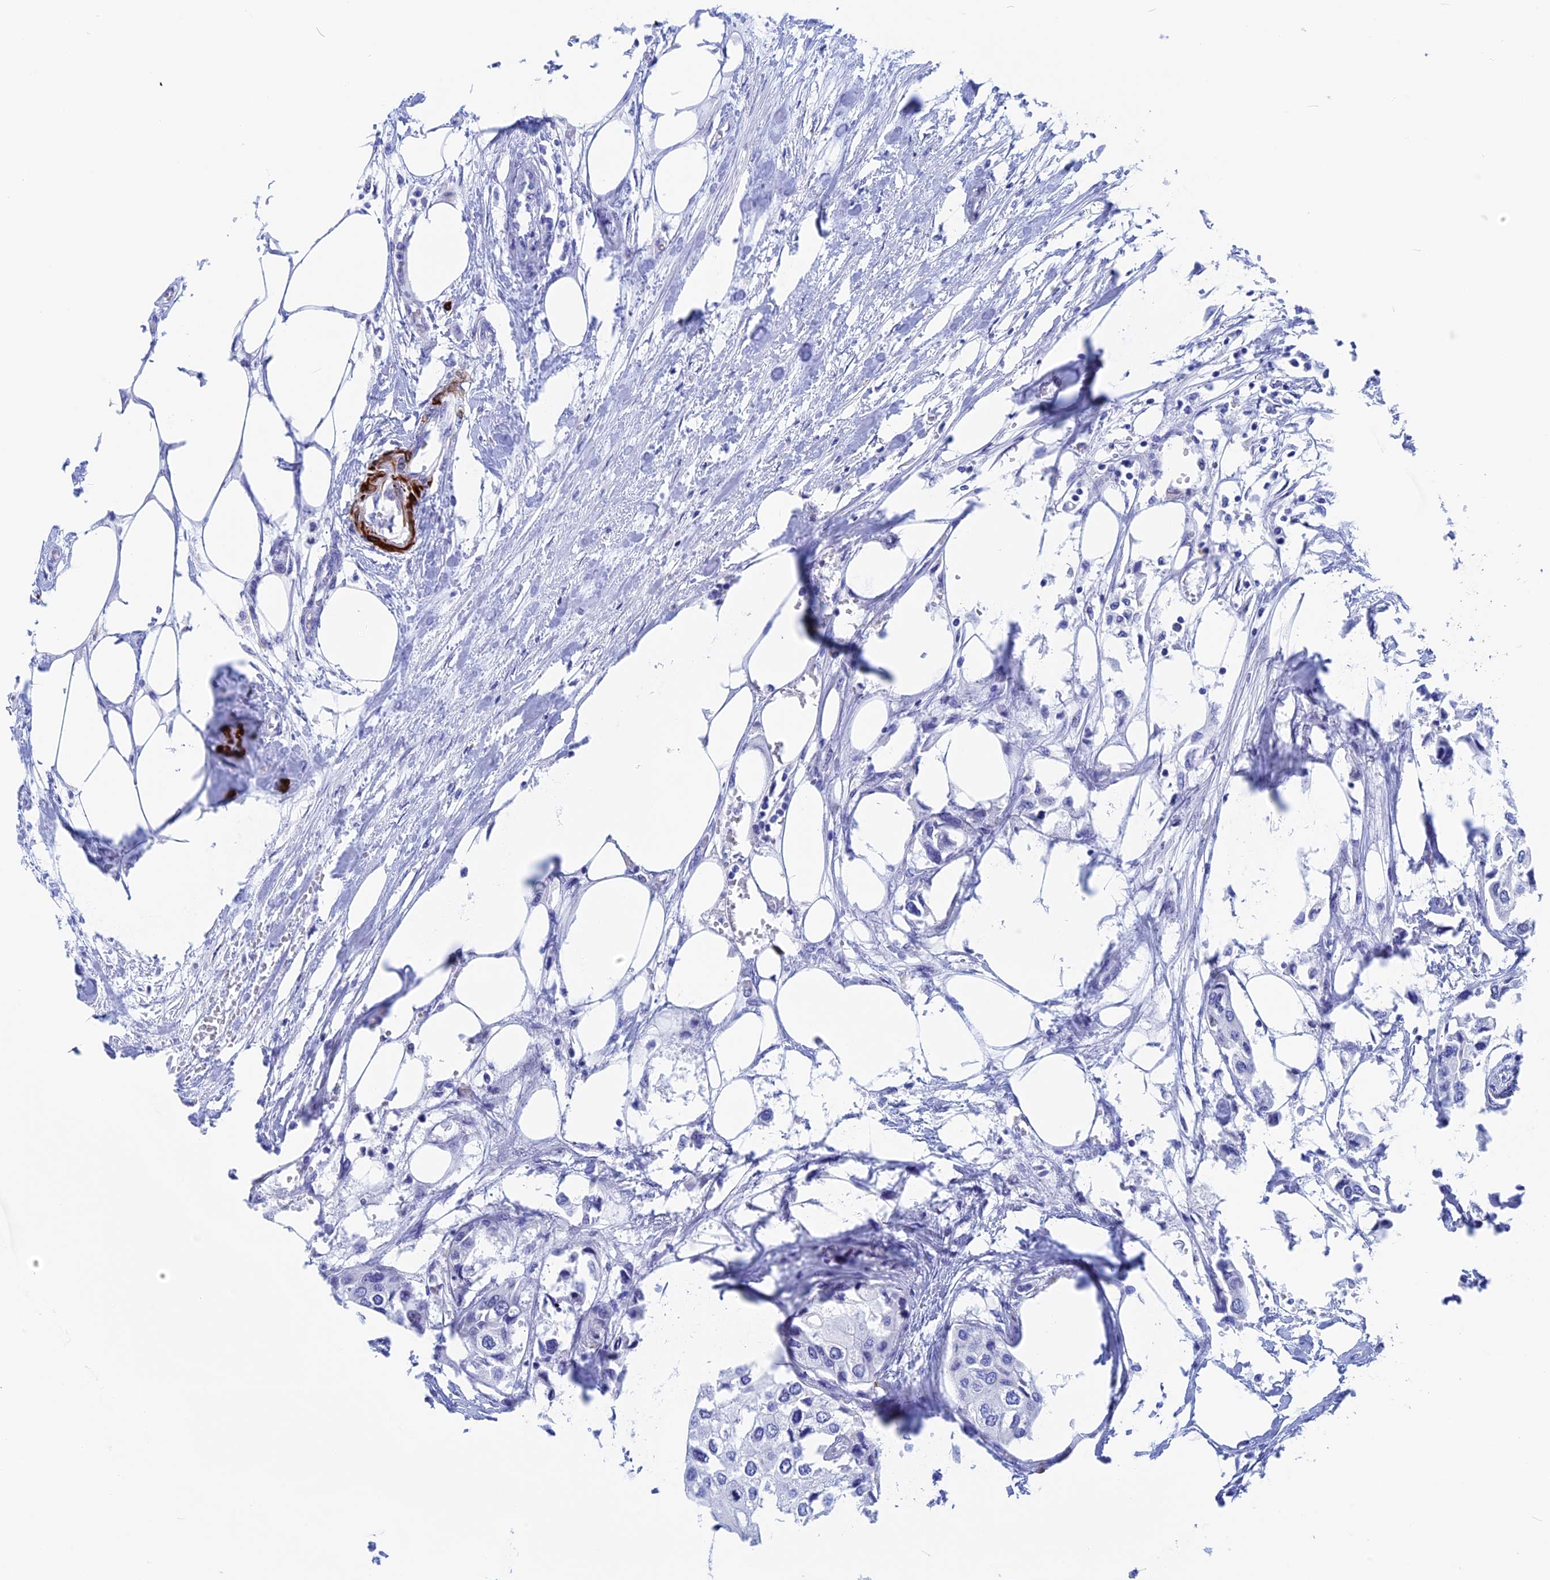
{"staining": {"intensity": "negative", "quantity": "none", "location": "none"}, "tissue": "urothelial cancer", "cell_type": "Tumor cells", "image_type": "cancer", "snomed": [{"axis": "morphology", "description": "Urothelial carcinoma, High grade"}, {"axis": "topography", "description": "Urinary bladder"}], "caption": "Immunohistochemistry histopathology image of neoplastic tissue: urothelial carcinoma (high-grade) stained with DAB (3,3'-diaminobenzidine) reveals no significant protein staining in tumor cells. (DAB (3,3'-diaminobenzidine) immunohistochemistry visualized using brightfield microscopy, high magnification).", "gene": "WDR83", "patient": {"sex": "male", "age": 64}}